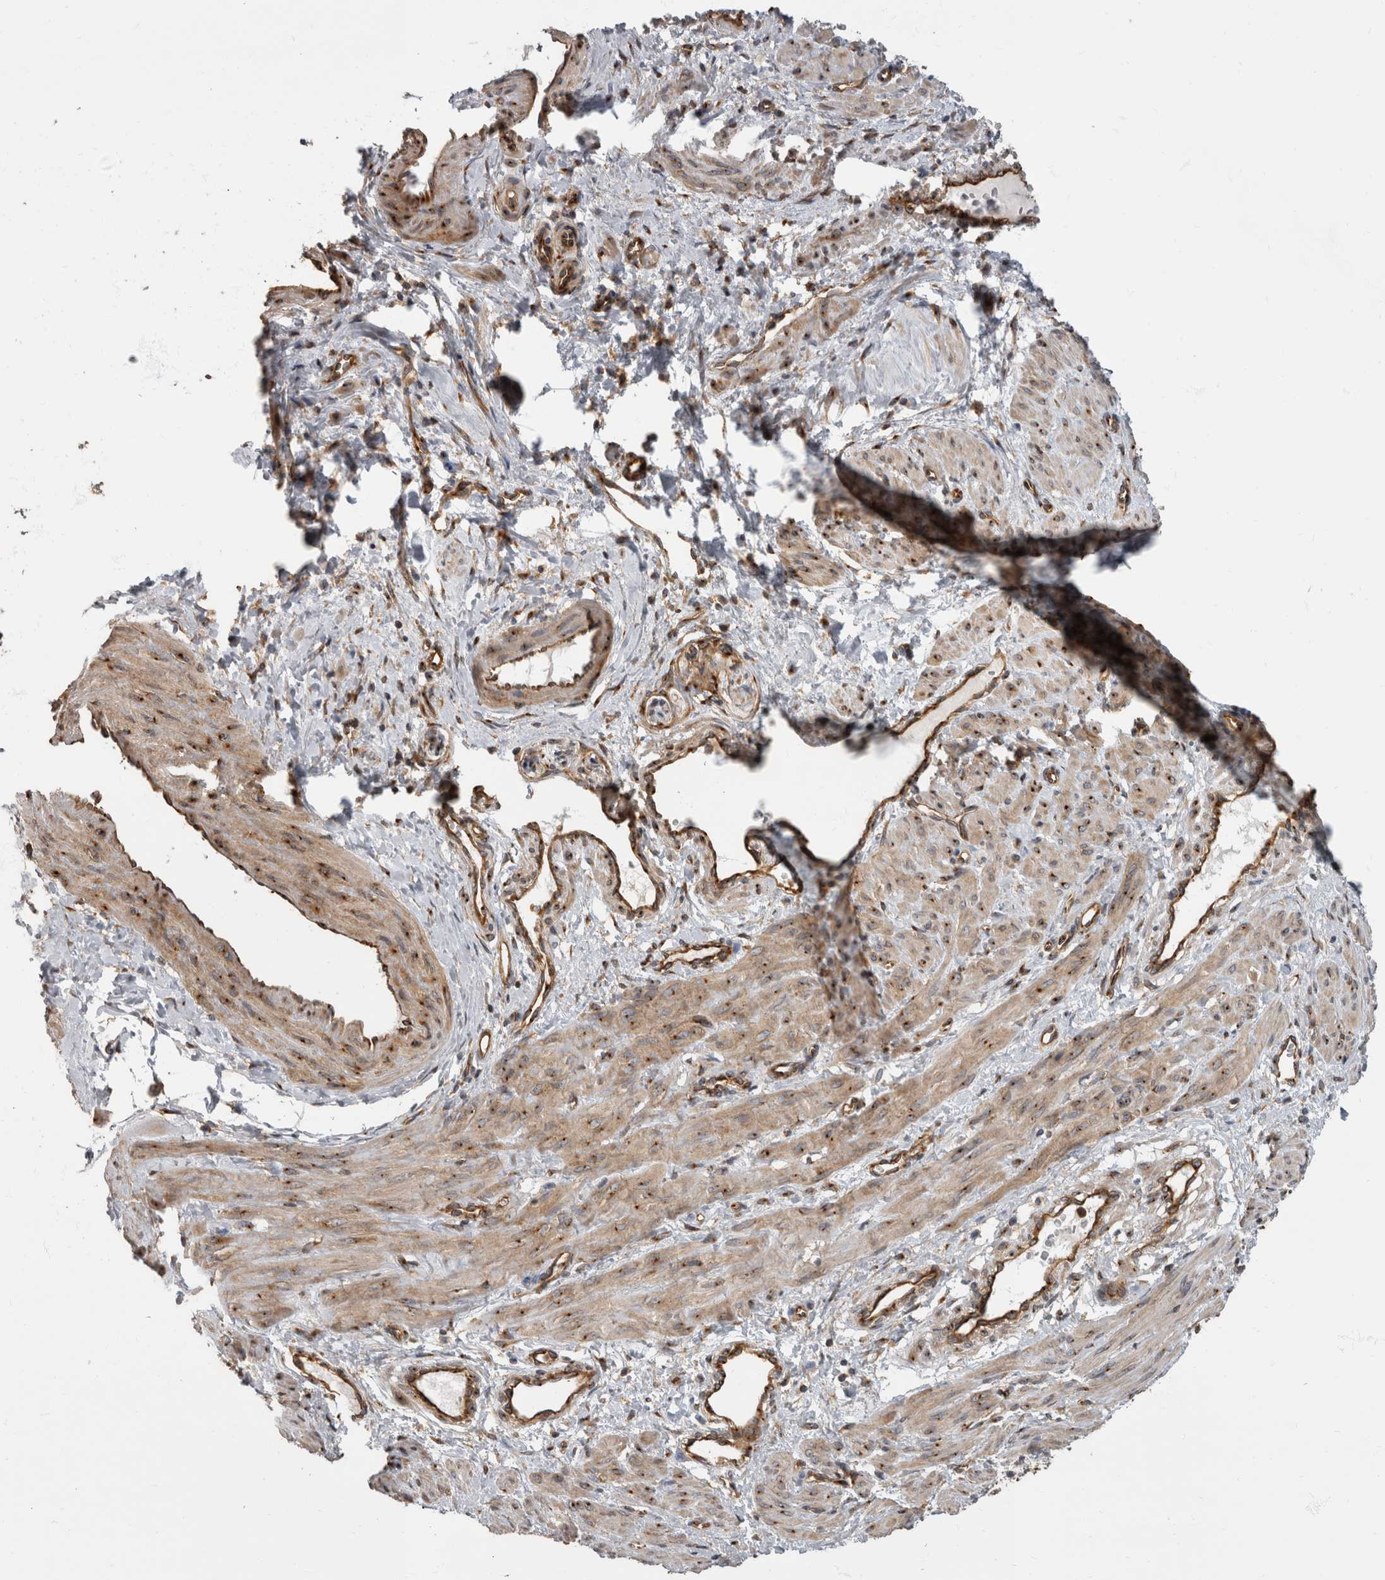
{"staining": {"intensity": "moderate", "quantity": "<25%", "location": "cytoplasmic/membranous"}, "tissue": "smooth muscle", "cell_type": "Smooth muscle cells", "image_type": "normal", "snomed": [{"axis": "morphology", "description": "Normal tissue, NOS"}, {"axis": "topography", "description": "Endometrium"}], "caption": "Benign smooth muscle was stained to show a protein in brown. There is low levels of moderate cytoplasmic/membranous positivity in about <25% of smooth muscle cells.", "gene": "HOOK3", "patient": {"sex": "female", "age": 33}}